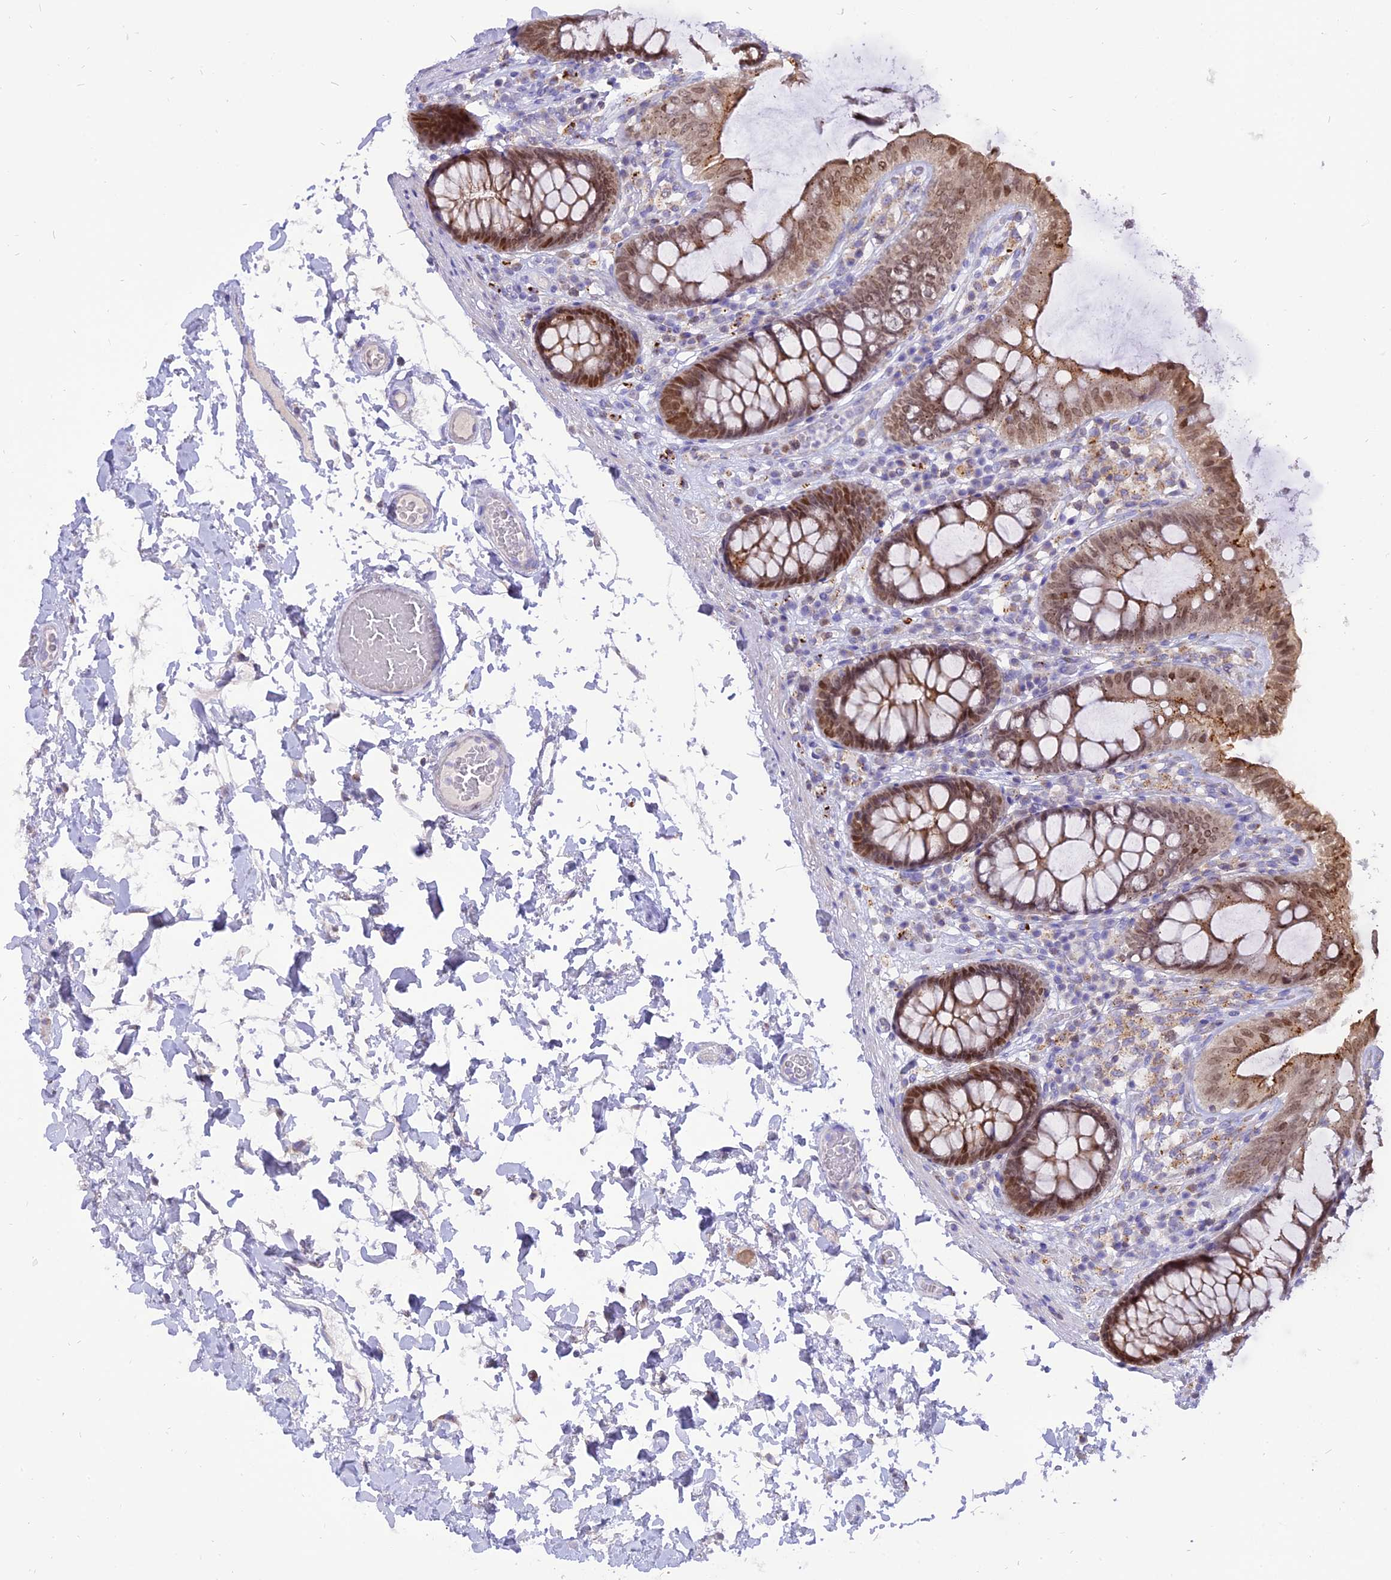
{"staining": {"intensity": "negative", "quantity": "none", "location": "none"}, "tissue": "colon", "cell_type": "Endothelial cells", "image_type": "normal", "snomed": [{"axis": "morphology", "description": "Normal tissue, NOS"}, {"axis": "topography", "description": "Colon"}], "caption": "A high-resolution photomicrograph shows immunohistochemistry (IHC) staining of normal colon, which shows no significant staining in endothelial cells.", "gene": "CENPV", "patient": {"sex": "male", "age": 84}}